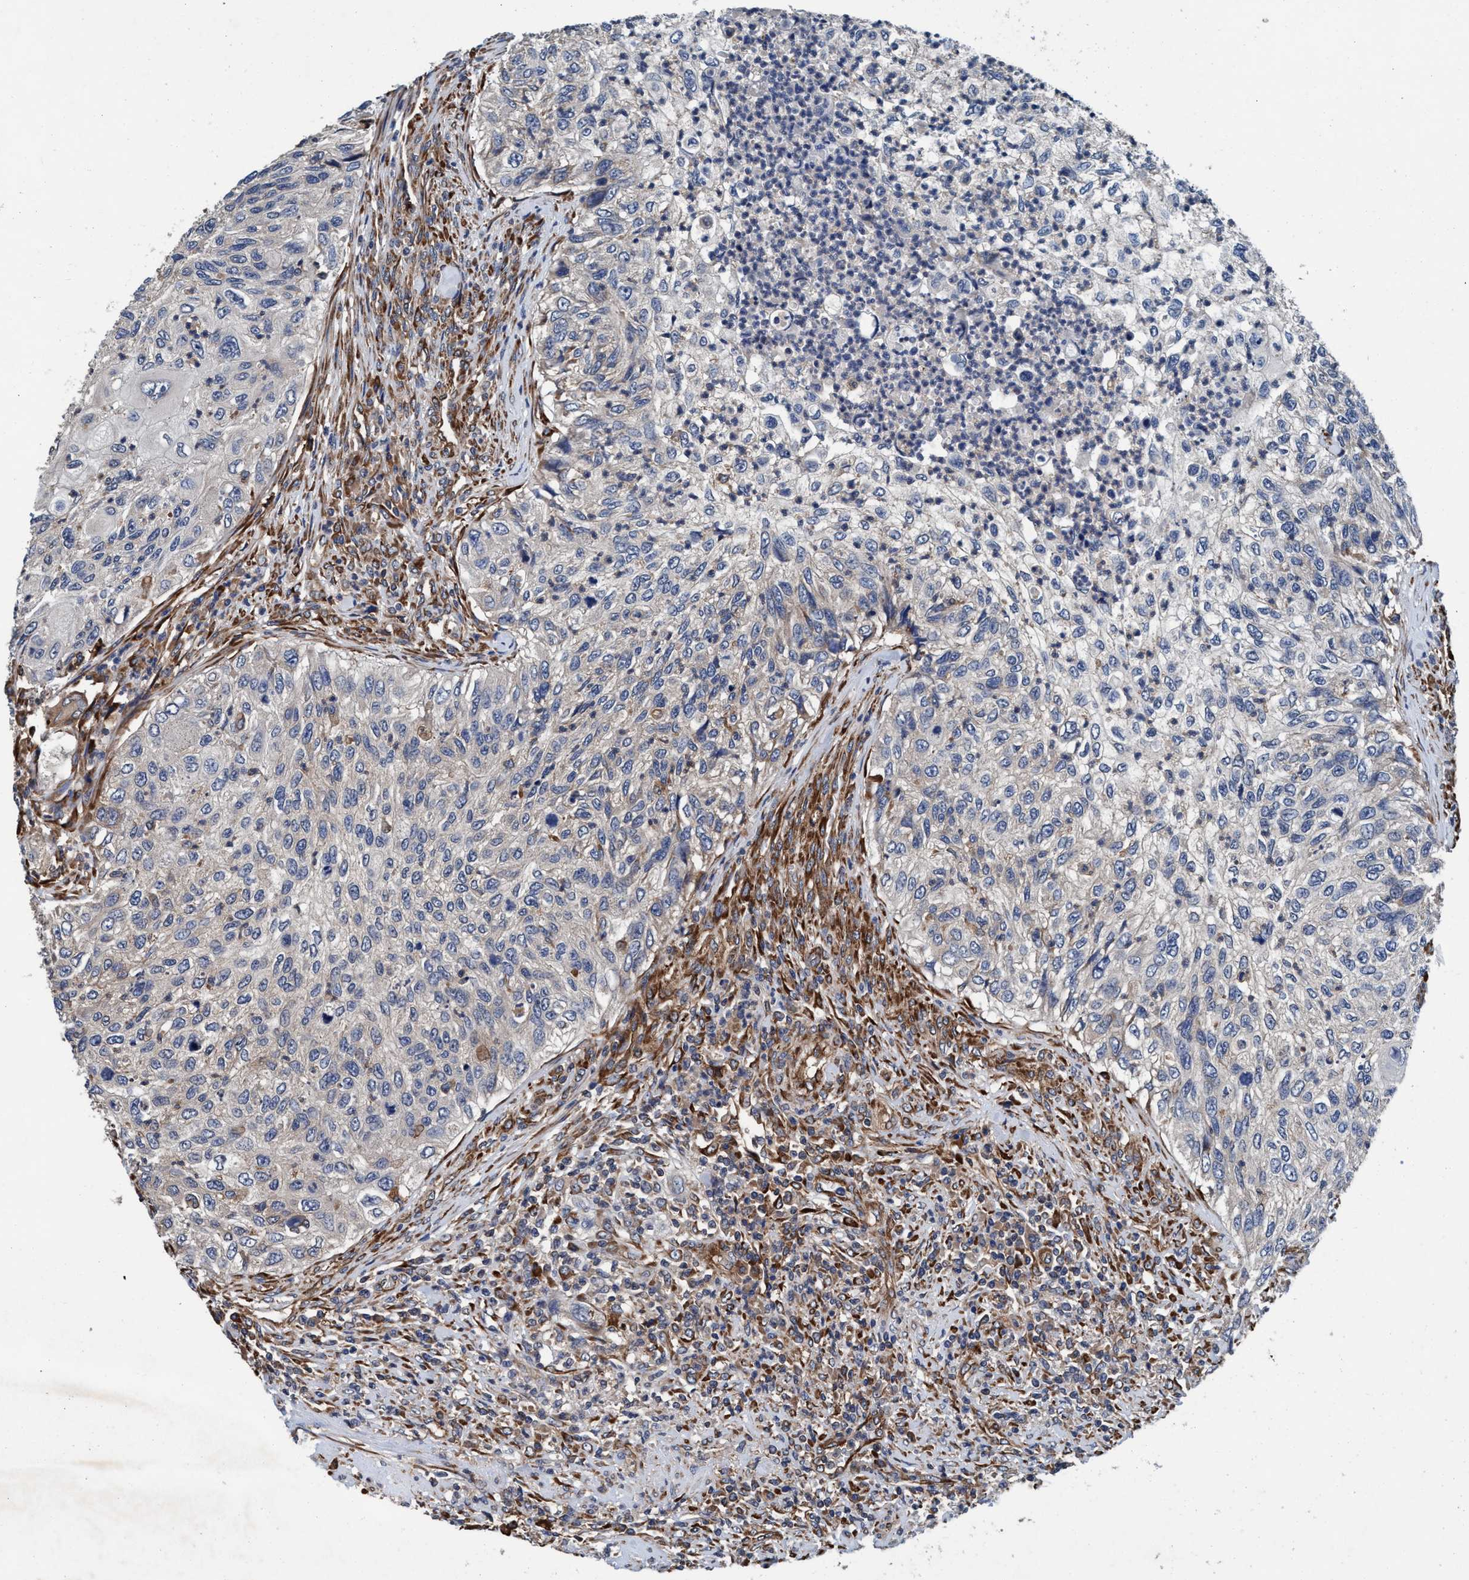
{"staining": {"intensity": "negative", "quantity": "none", "location": "none"}, "tissue": "urothelial cancer", "cell_type": "Tumor cells", "image_type": "cancer", "snomed": [{"axis": "morphology", "description": "Urothelial carcinoma, High grade"}, {"axis": "topography", "description": "Urinary bladder"}], "caption": "Immunohistochemical staining of urothelial cancer displays no significant expression in tumor cells.", "gene": "ENDOG", "patient": {"sex": "female", "age": 60}}